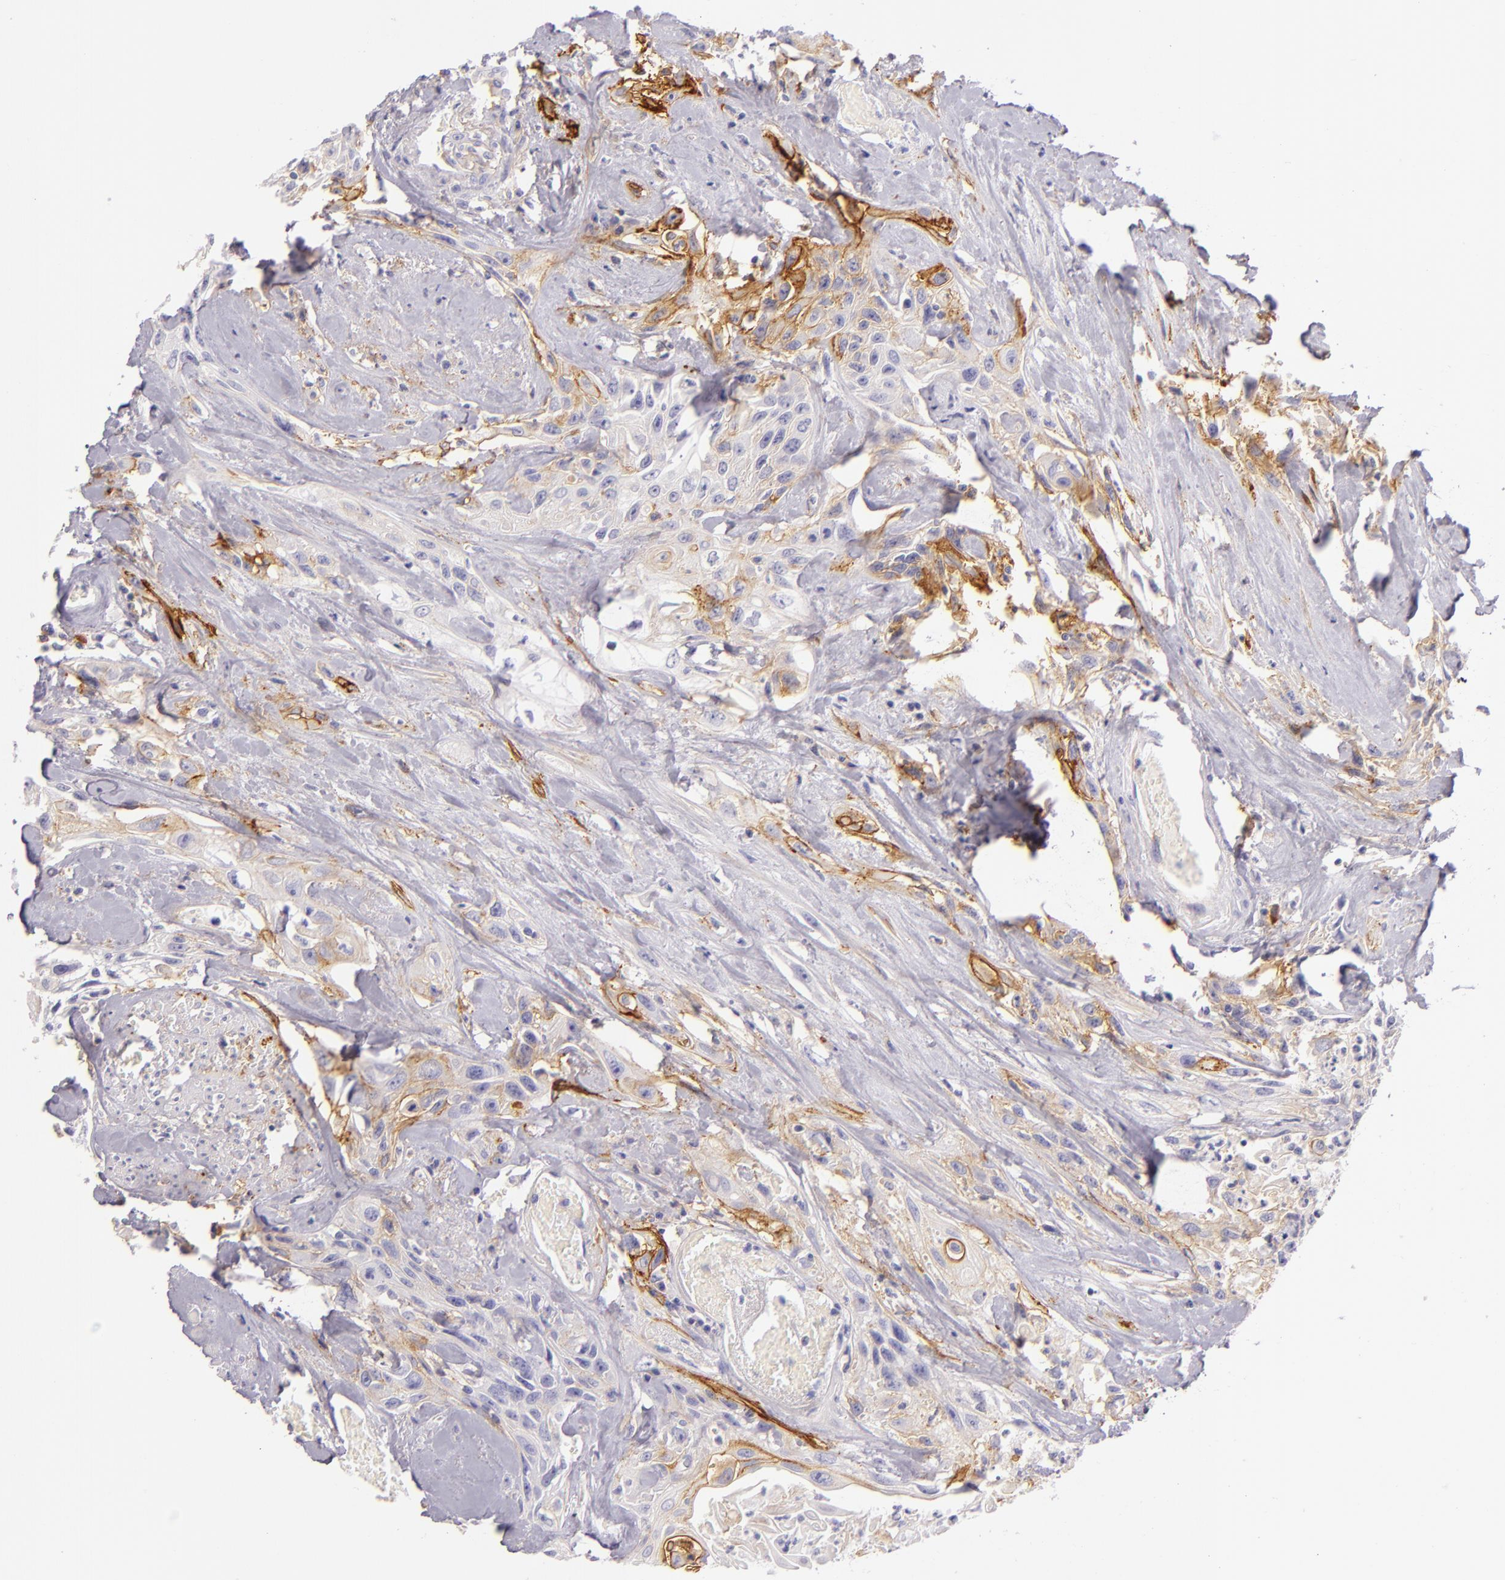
{"staining": {"intensity": "moderate", "quantity": "<25%", "location": "cytoplasmic/membranous"}, "tissue": "urothelial cancer", "cell_type": "Tumor cells", "image_type": "cancer", "snomed": [{"axis": "morphology", "description": "Urothelial carcinoma, High grade"}, {"axis": "topography", "description": "Urinary bladder"}], "caption": "A micrograph of urothelial cancer stained for a protein displays moderate cytoplasmic/membranous brown staining in tumor cells.", "gene": "ICAM1", "patient": {"sex": "female", "age": 84}}